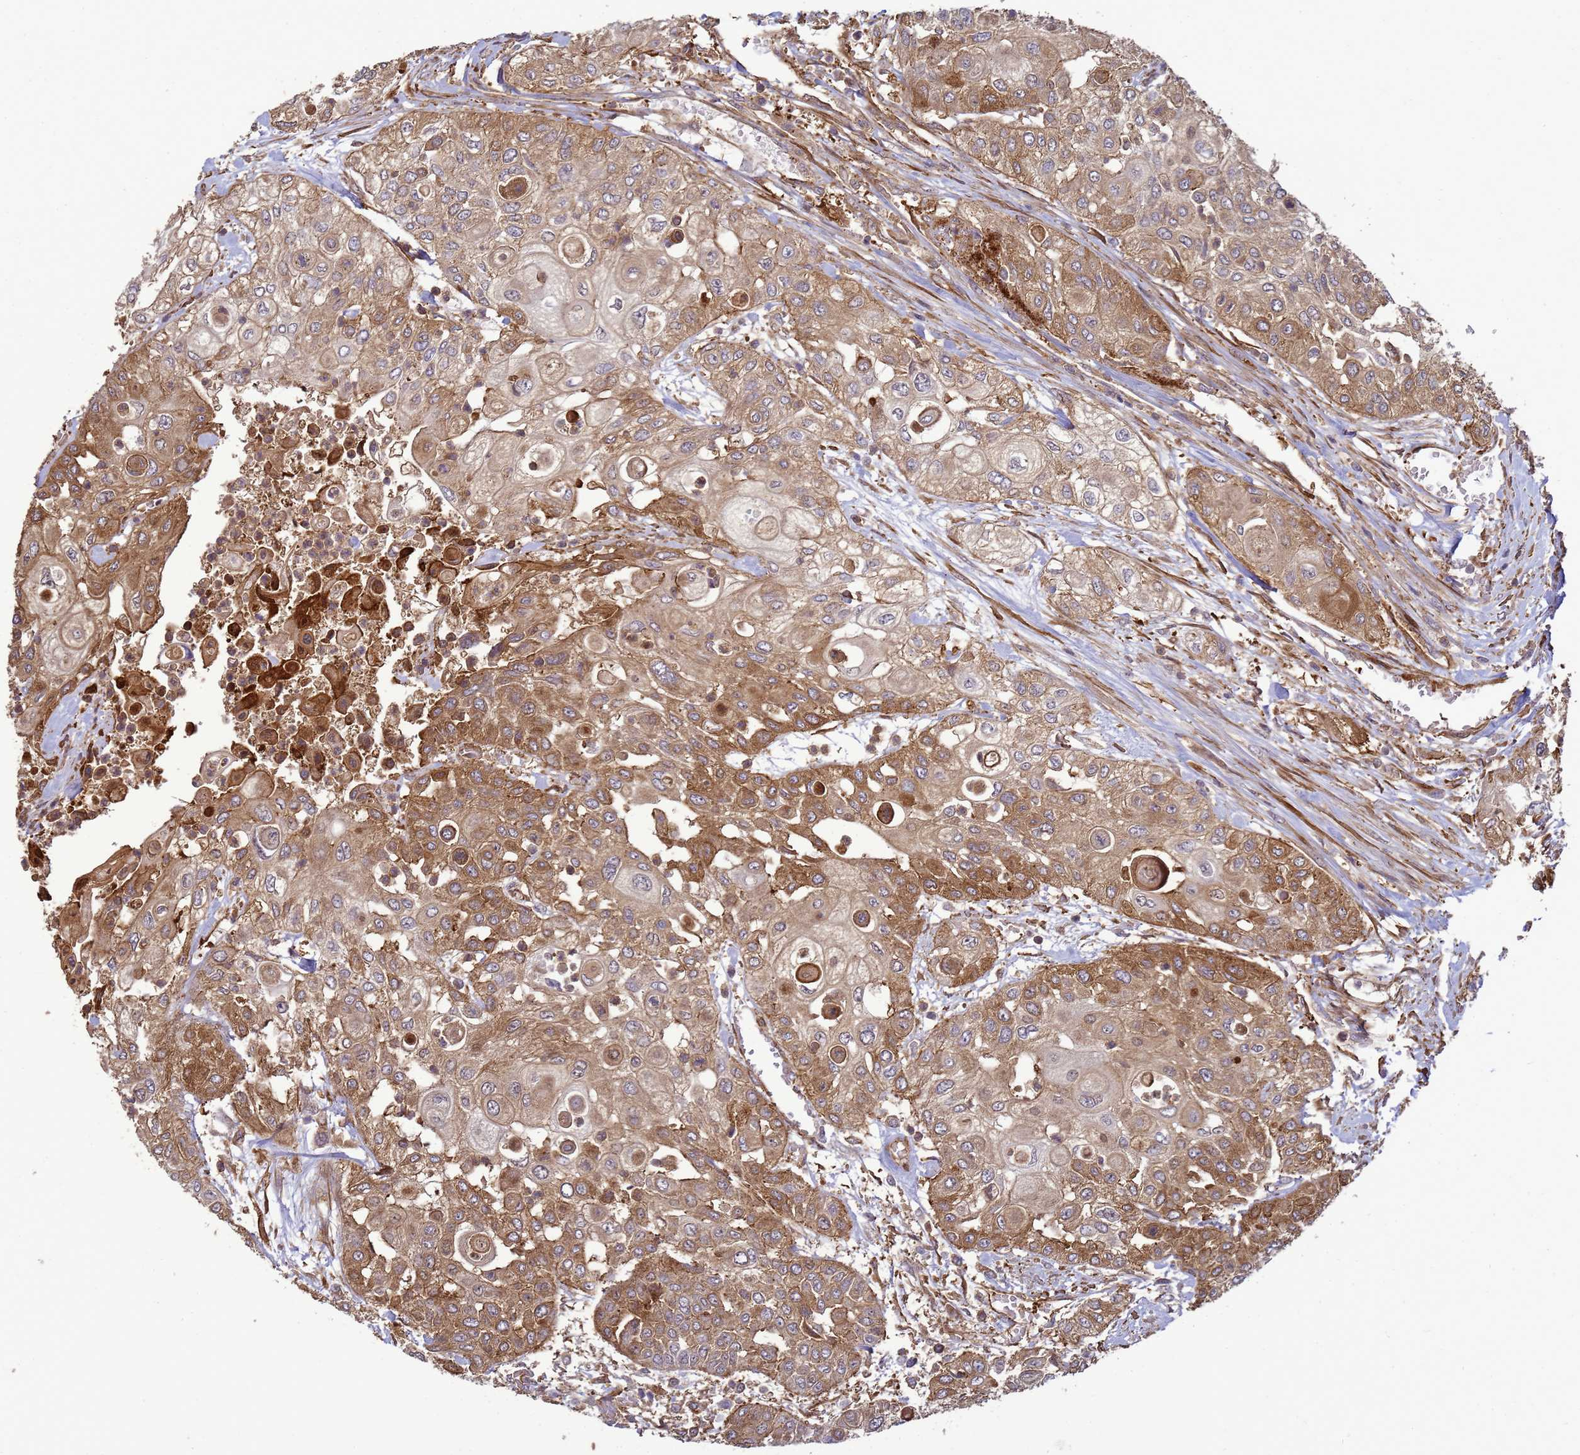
{"staining": {"intensity": "moderate", "quantity": ">75%", "location": "cytoplasmic/membranous"}, "tissue": "urothelial cancer", "cell_type": "Tumor cells", "image_type": "cancer", "snomed": [{"axis": "morphology", "description": "Urothelial carcinoma, High grade"}, {"axis": "topography", "description": "Urinary bladder"}], "caption": "Immunohistochemistry (IHC) micrograph of urothelial cancer stained for a protein (brown), which displays medium levels of moderate cytoplasmic/membranous expression in approximately >75% of tumor cells.", "gene": "CNOT1", "patient": {"sex": "female", "age": 79}}